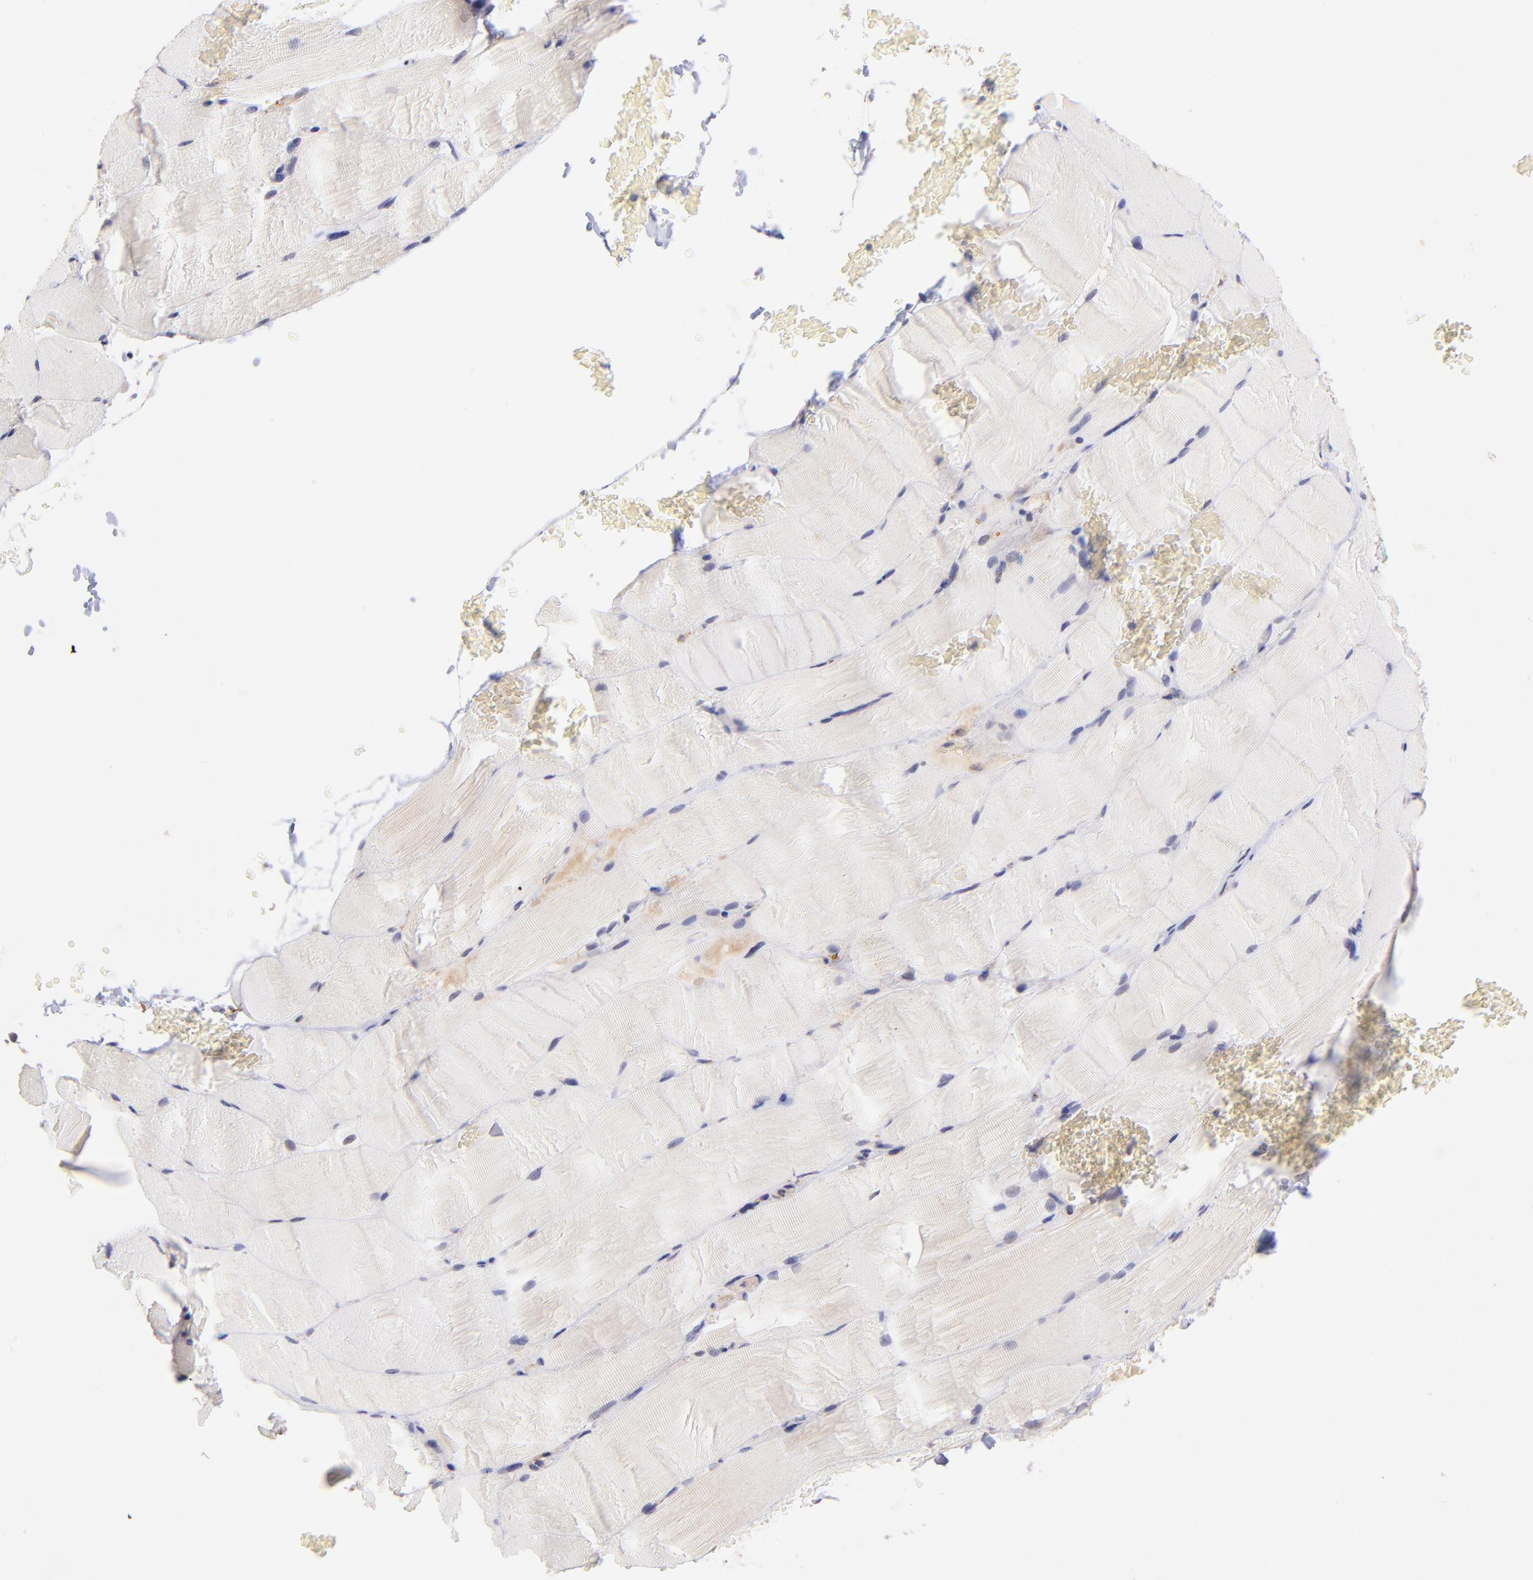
{"staining": {"intensity": "weak", "quantity": "<25%", "location": "cytoplasmic/membranous"}, "tissue": "skeletal muscle", "cell_type": "Myocytes", "image_type": "normal", "snomed": [{"axis": "morphology", "description": "Normal tissue, NOS"}, {"axis": "topography", "description": "Skeletal muscle"}], "caption": "Immunohistochemistry (IHC) photomicrograph of normal human skeletal muscle stained for a protein (brown), which reveals no positivity in myocytes.", "gene": "SPARC", "patient": {"sex": "female", "age": 37}}